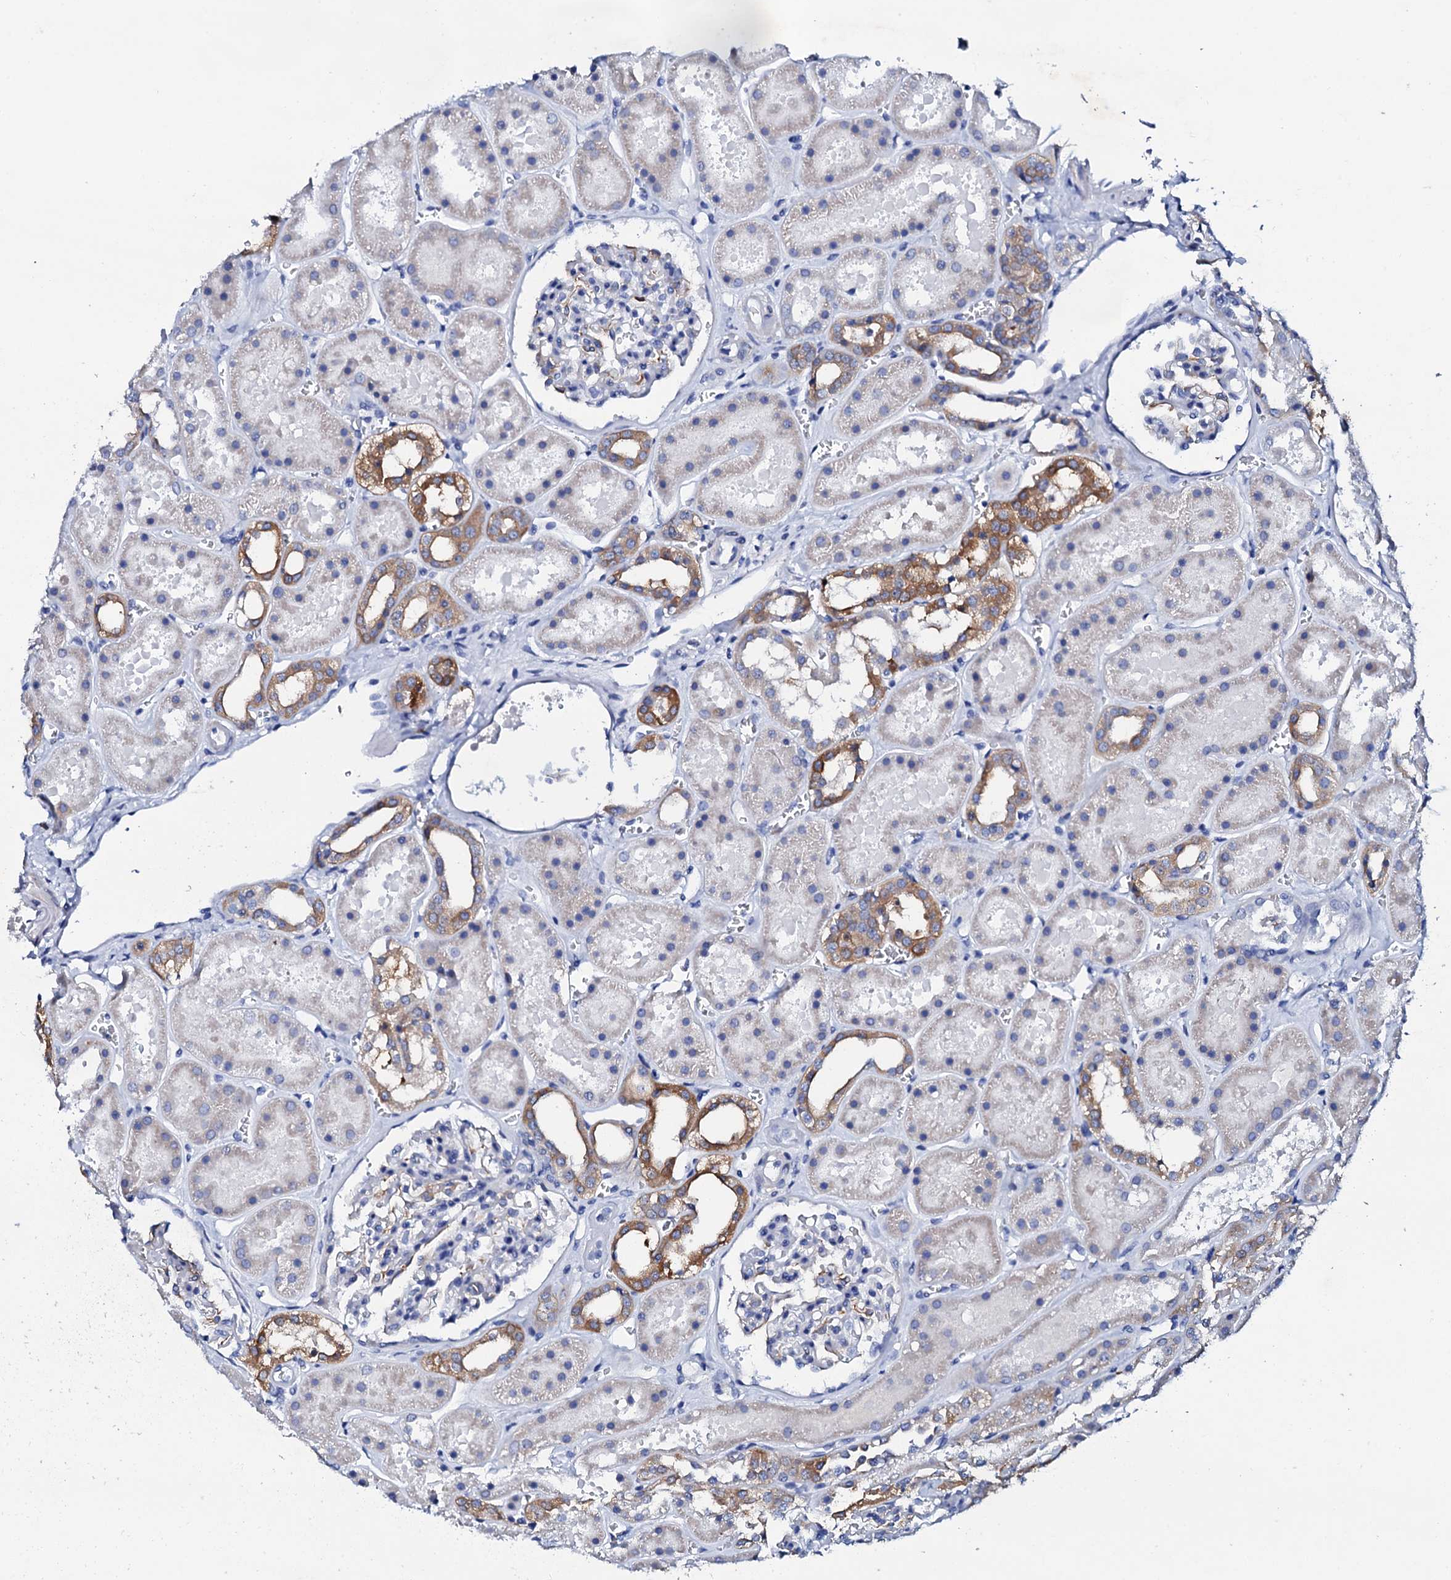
{"staining": {"intensity": "negative", "quantity": "none", "location": "none"}, "tissue": "kidney", "cell_type": "Cells in glomeruli", "image_type": "normal", "snomed": [{"axis": "morphology", "description": "Normal tissue, NOS"}, {"axis": "topography", "description": "Kidney"}], "caption": "A micrograph of human kidney is negative for staining in cells in glomeruli.", "gene": "GLB1L3", "patient": {"sex": "female", "age": 41}}